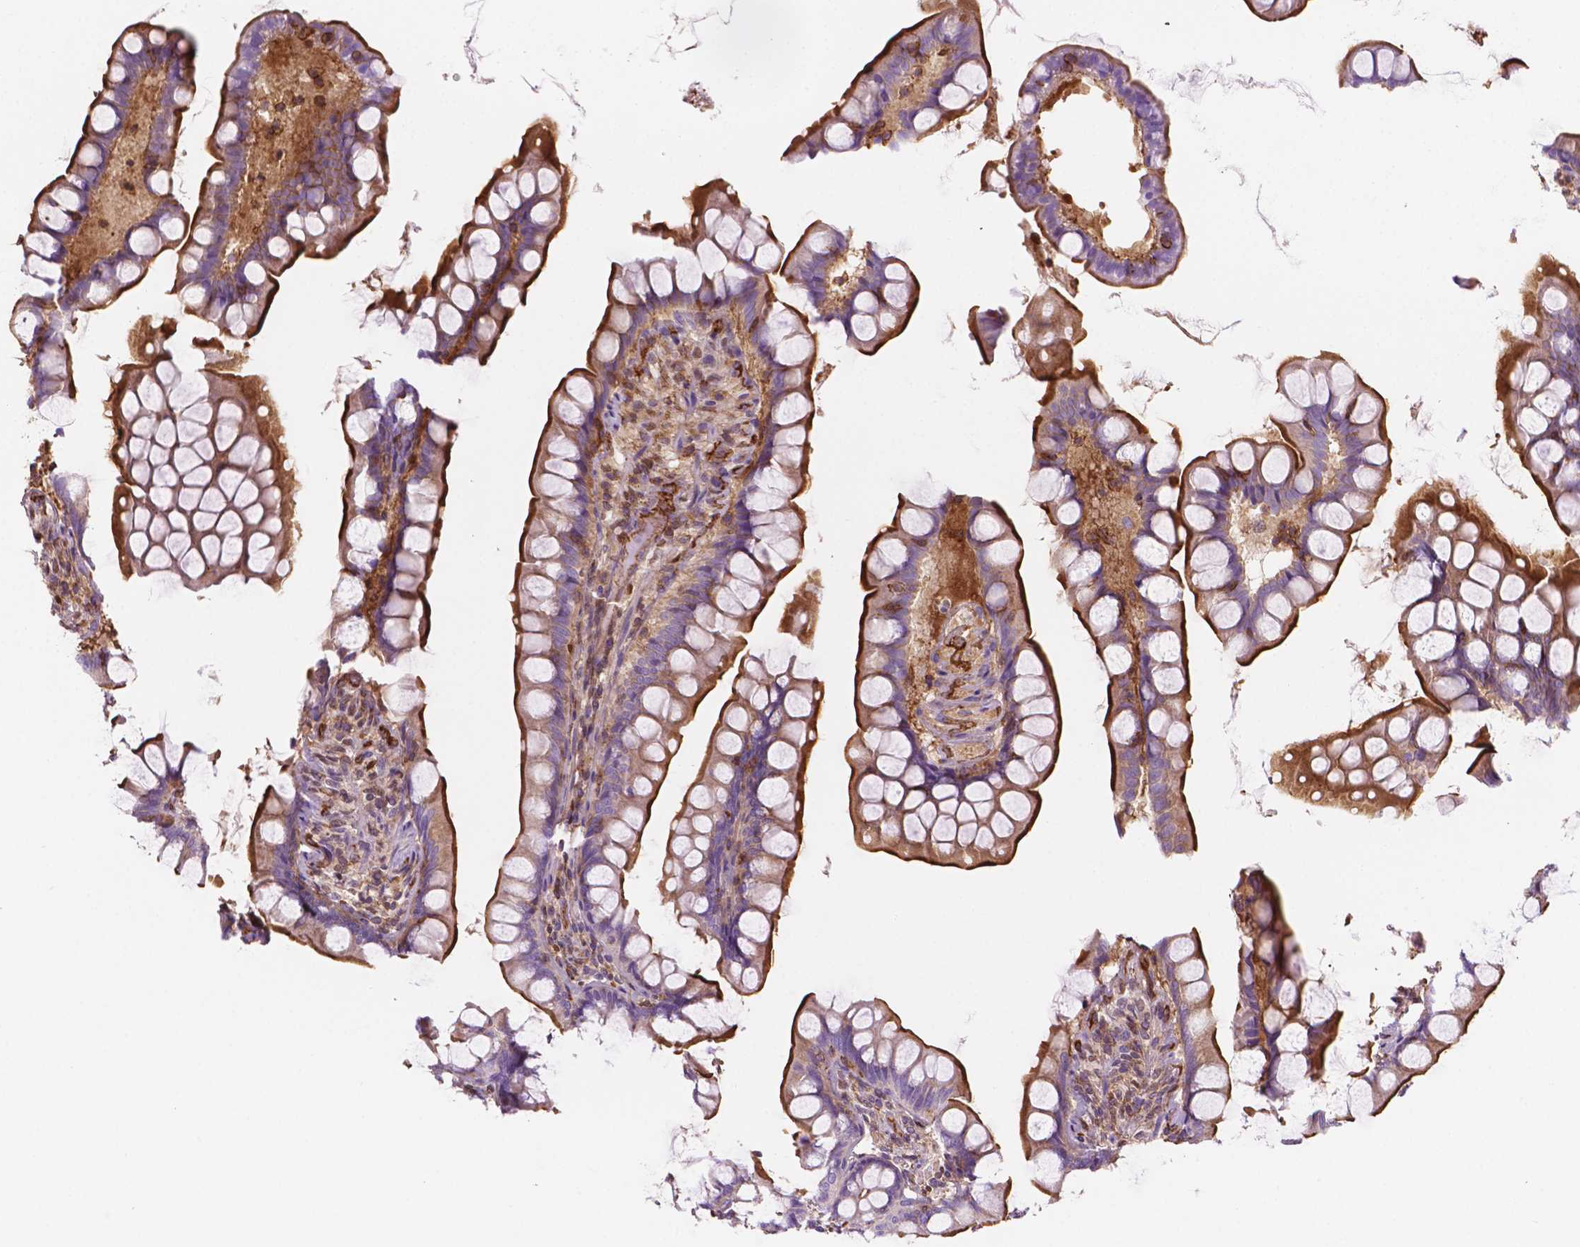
{"staining": {"intensity": "strong", "quantity": "<25%", "location": "cytoplasmic/membranous,nuclear"}, "tissue": "small intestine", "cell_type": "Glandular cells", "image_type": "normal", "snomed": [{"axis": "morphology", "description": "Normal tissue, NOS"}, {"axis": "topography", "description": "Small intestine"}], "caption": "A photomicrograph of human small intestine stained for a protein reveals strong cytoplasmic/membranous,nuclear brown staining in glandular cells. The staining is performed using DAB (3,3'-diaminobenzidine) brown chromogen to label protein expression. The nuclei are counter-stained blue using hematoxylin.", "gene": "DCN", "patient": {"sex": "male", "age": 70}}